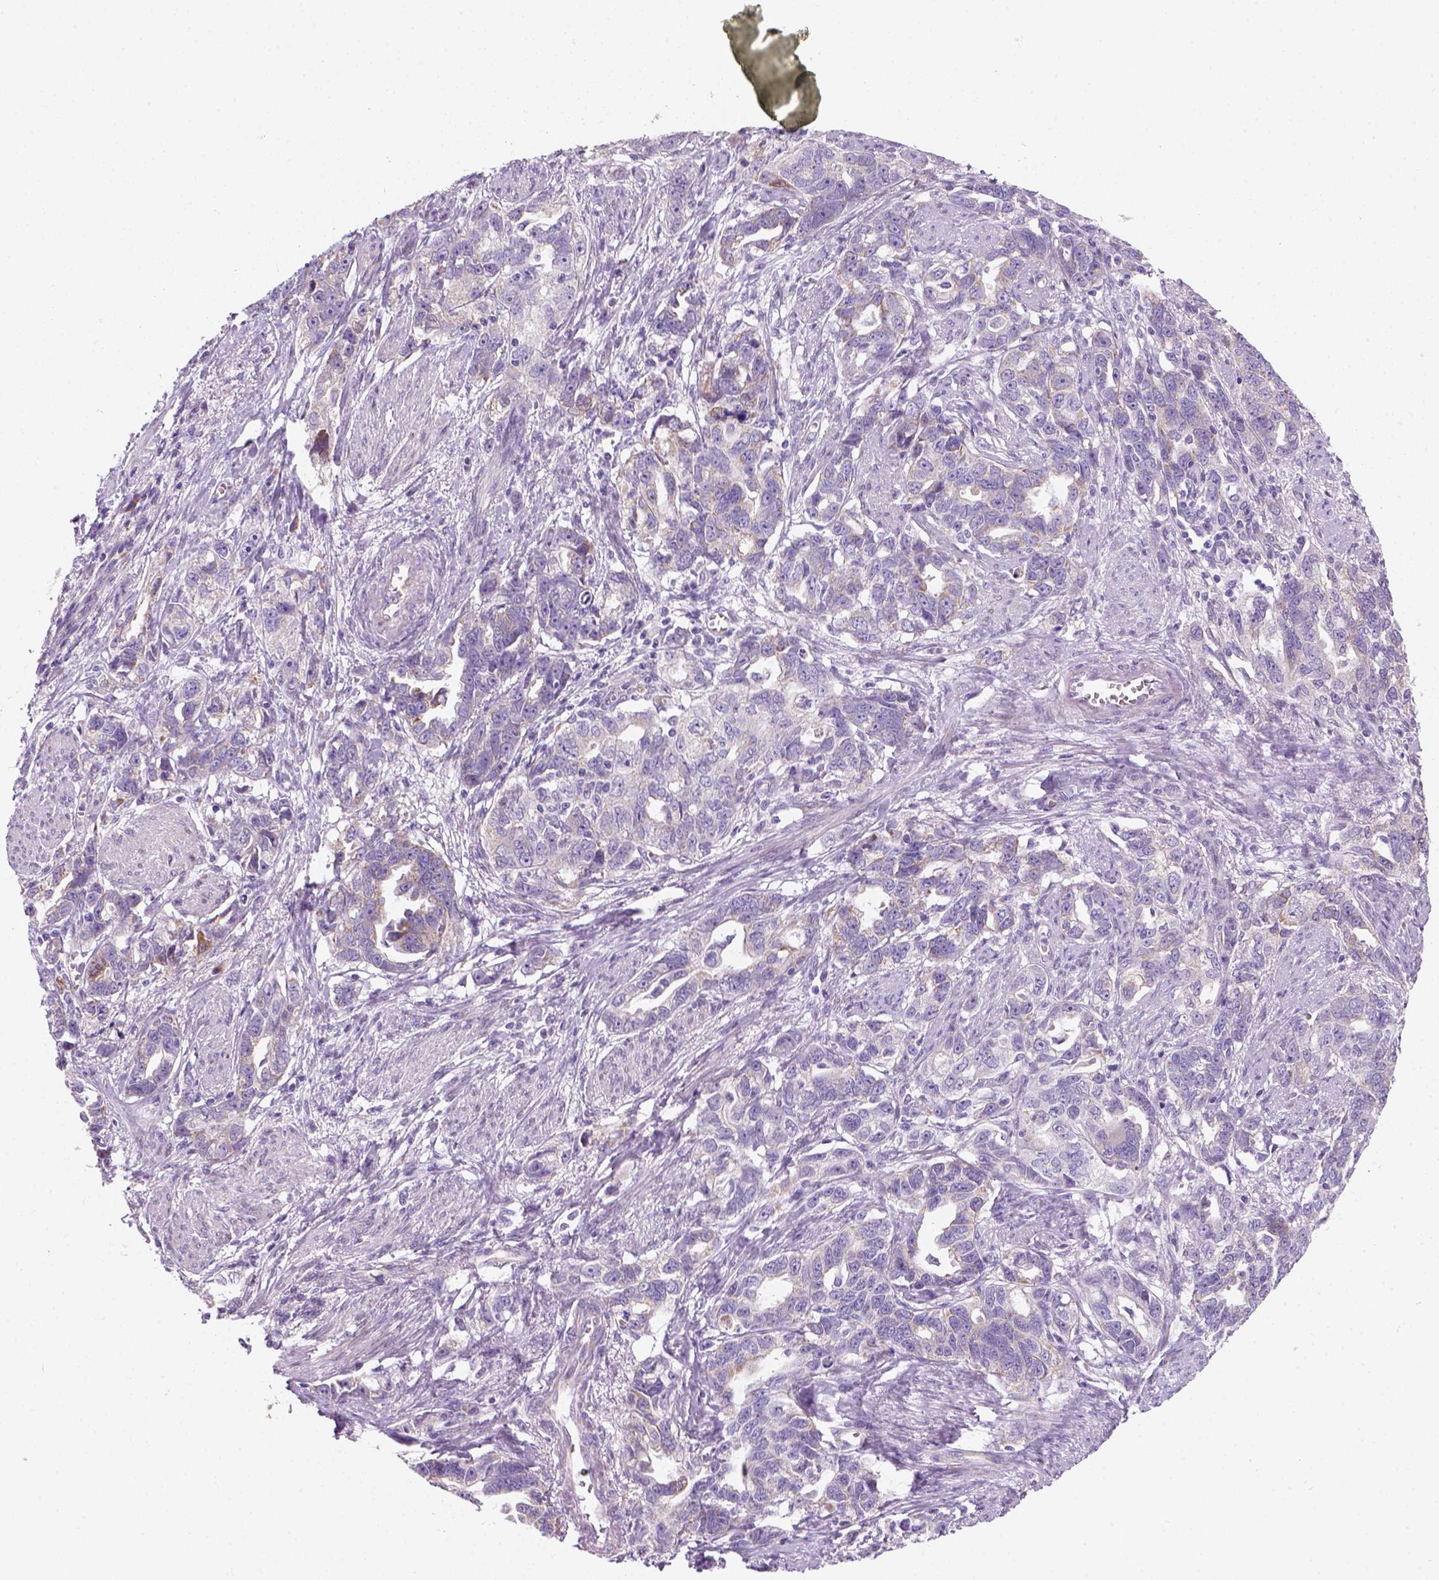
{"staining": {"intensity": "negative", "quantity": "none", "location": "none"}, "tissue": "ovarian cancer", "cell_type": "Tumor cells", "image_type": "cancer", "snomed": [{"axis": "morphology", "description": "Cystadenocarcinoma, serous, NOS"}, {"axis": "topography", "description": "Ovary"}], "caption": "There is no significant positivity in tumor cells of ovarian serous cystadenocarcinoma.", "gene": "CES2", "patient": {"sex": "female", "age": 51}}